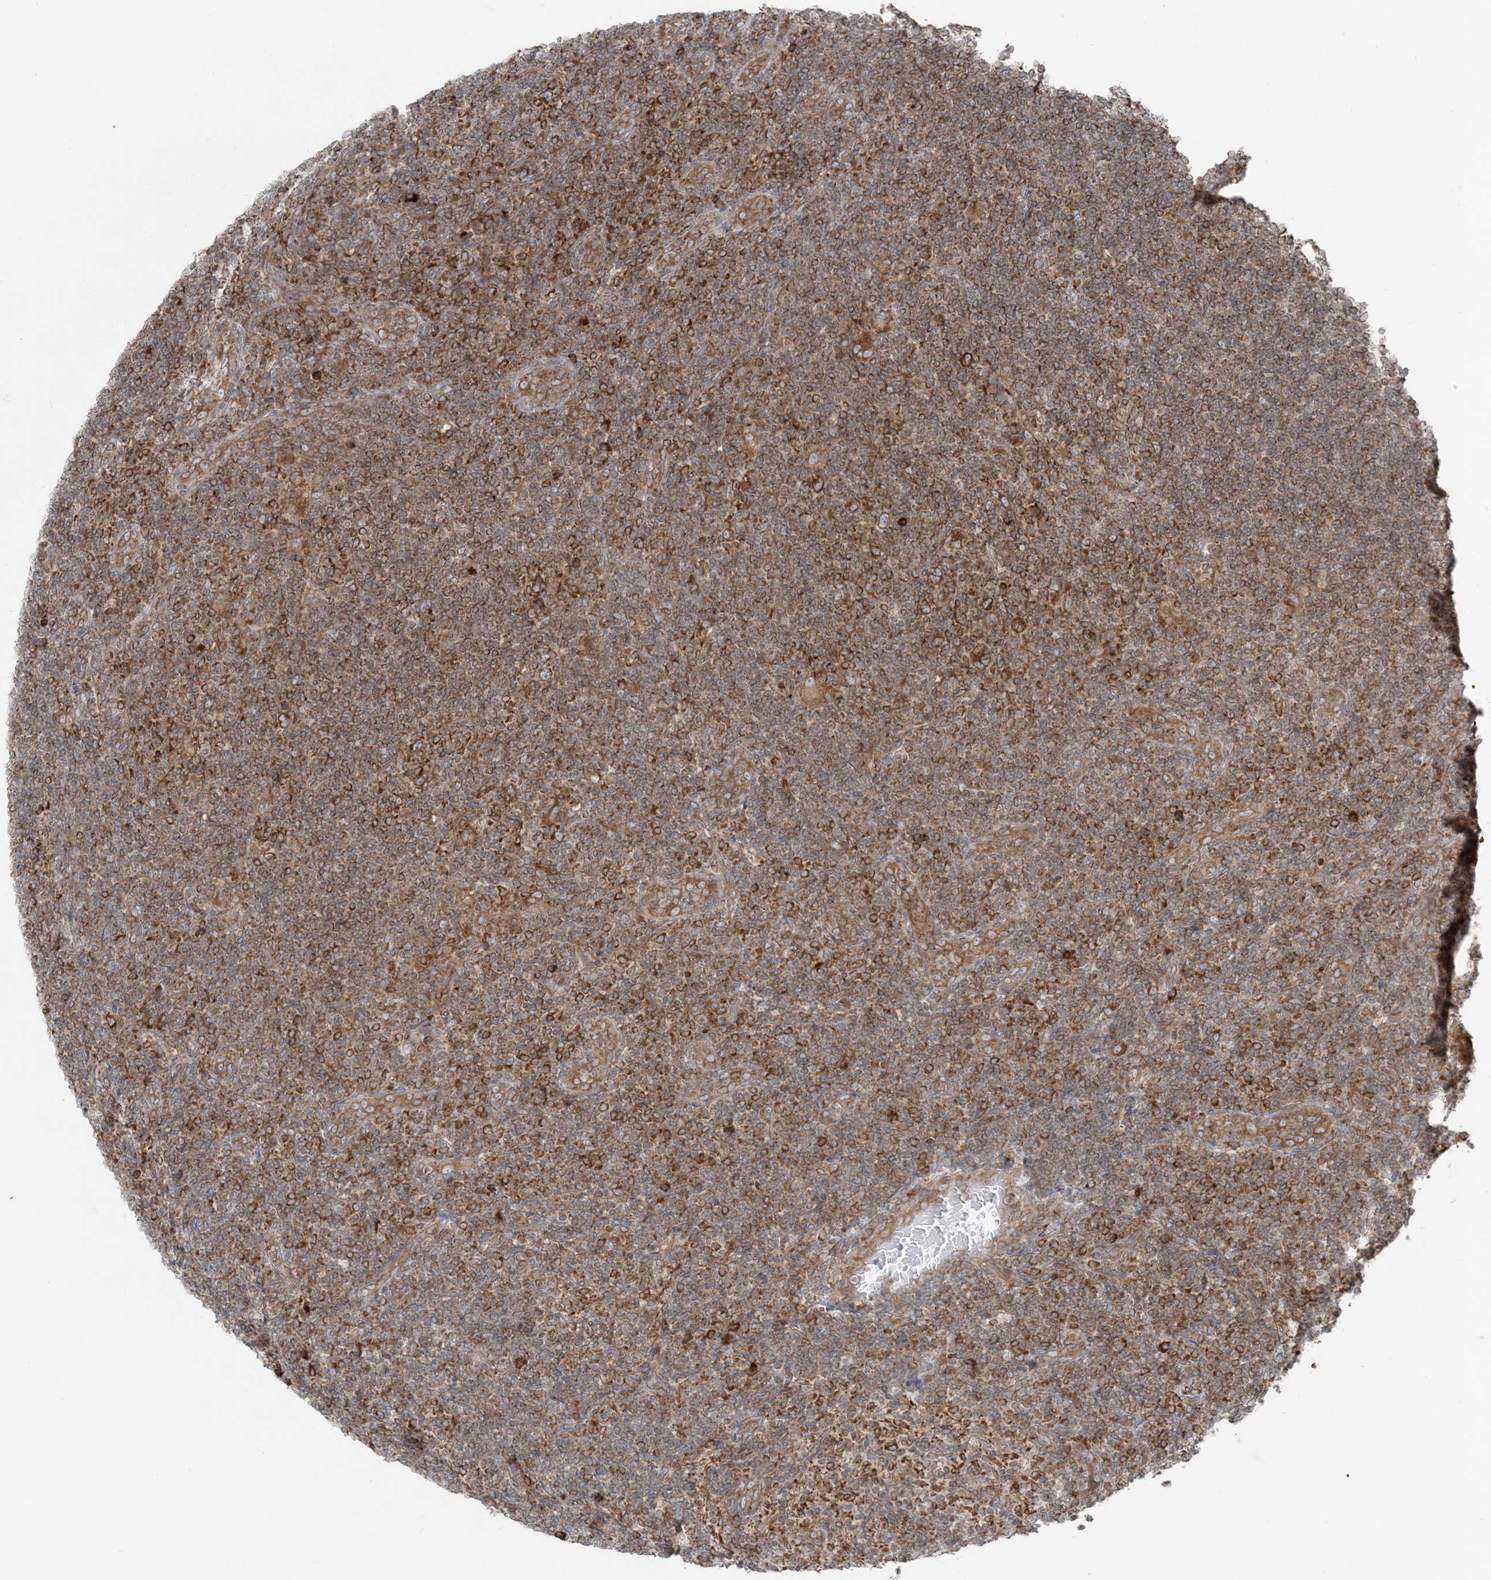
{"staining": {"intensity": "moderate", "quantity": ">75%", "location": "cytoplasmic/membranous"}, "tissue": "lymphoma", "cell_type": "Tumor cells", "image_type": "cancer", "snomed": [{"axis": "morphology", "description": "Hodgkin's disease, NOS"}, {"axis": "topography", "description": "Lymph node"}], "caption": "Tumor cells show moderate cytoplasmic/membranous expression in about >75% of cells in Hodgkin's disease.", "gene": "UBXN4", "patient": {"sex": "female", "age": 57}}